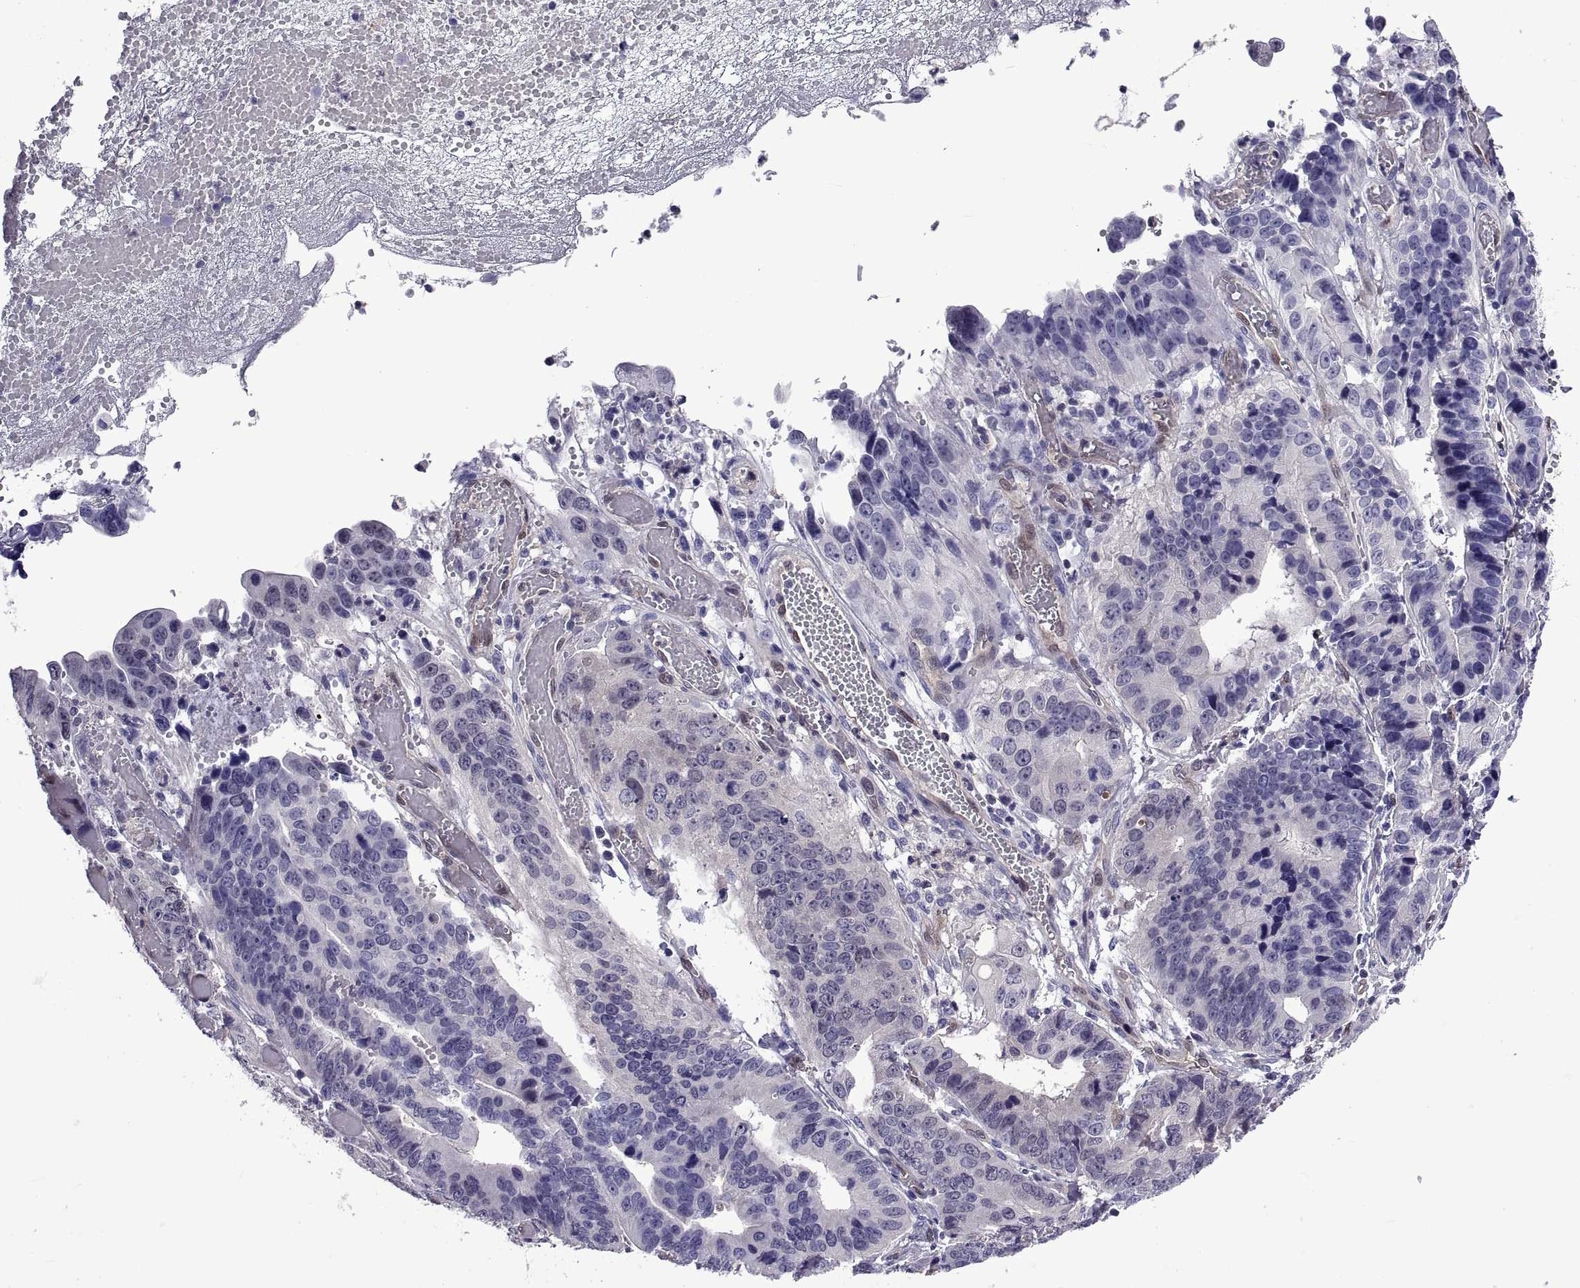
{"staining": {"intensity": "negative", "quantity": "none", "location": "none"}, "tissue": "stomach cancer", "cell_type": "Tumor cells", "image_type": "cancer", "snomed": [{"axis": "morphology", "description": "Adenocarcinoma, NOS"}, {"axis": "topography", "description": "Stomach"}], "caption": "Tumor cells are negative for protein expression in human stomach adenocarcinoma.", "gene": "LCN9", "patient": {"sex": "male", "age": 84}}